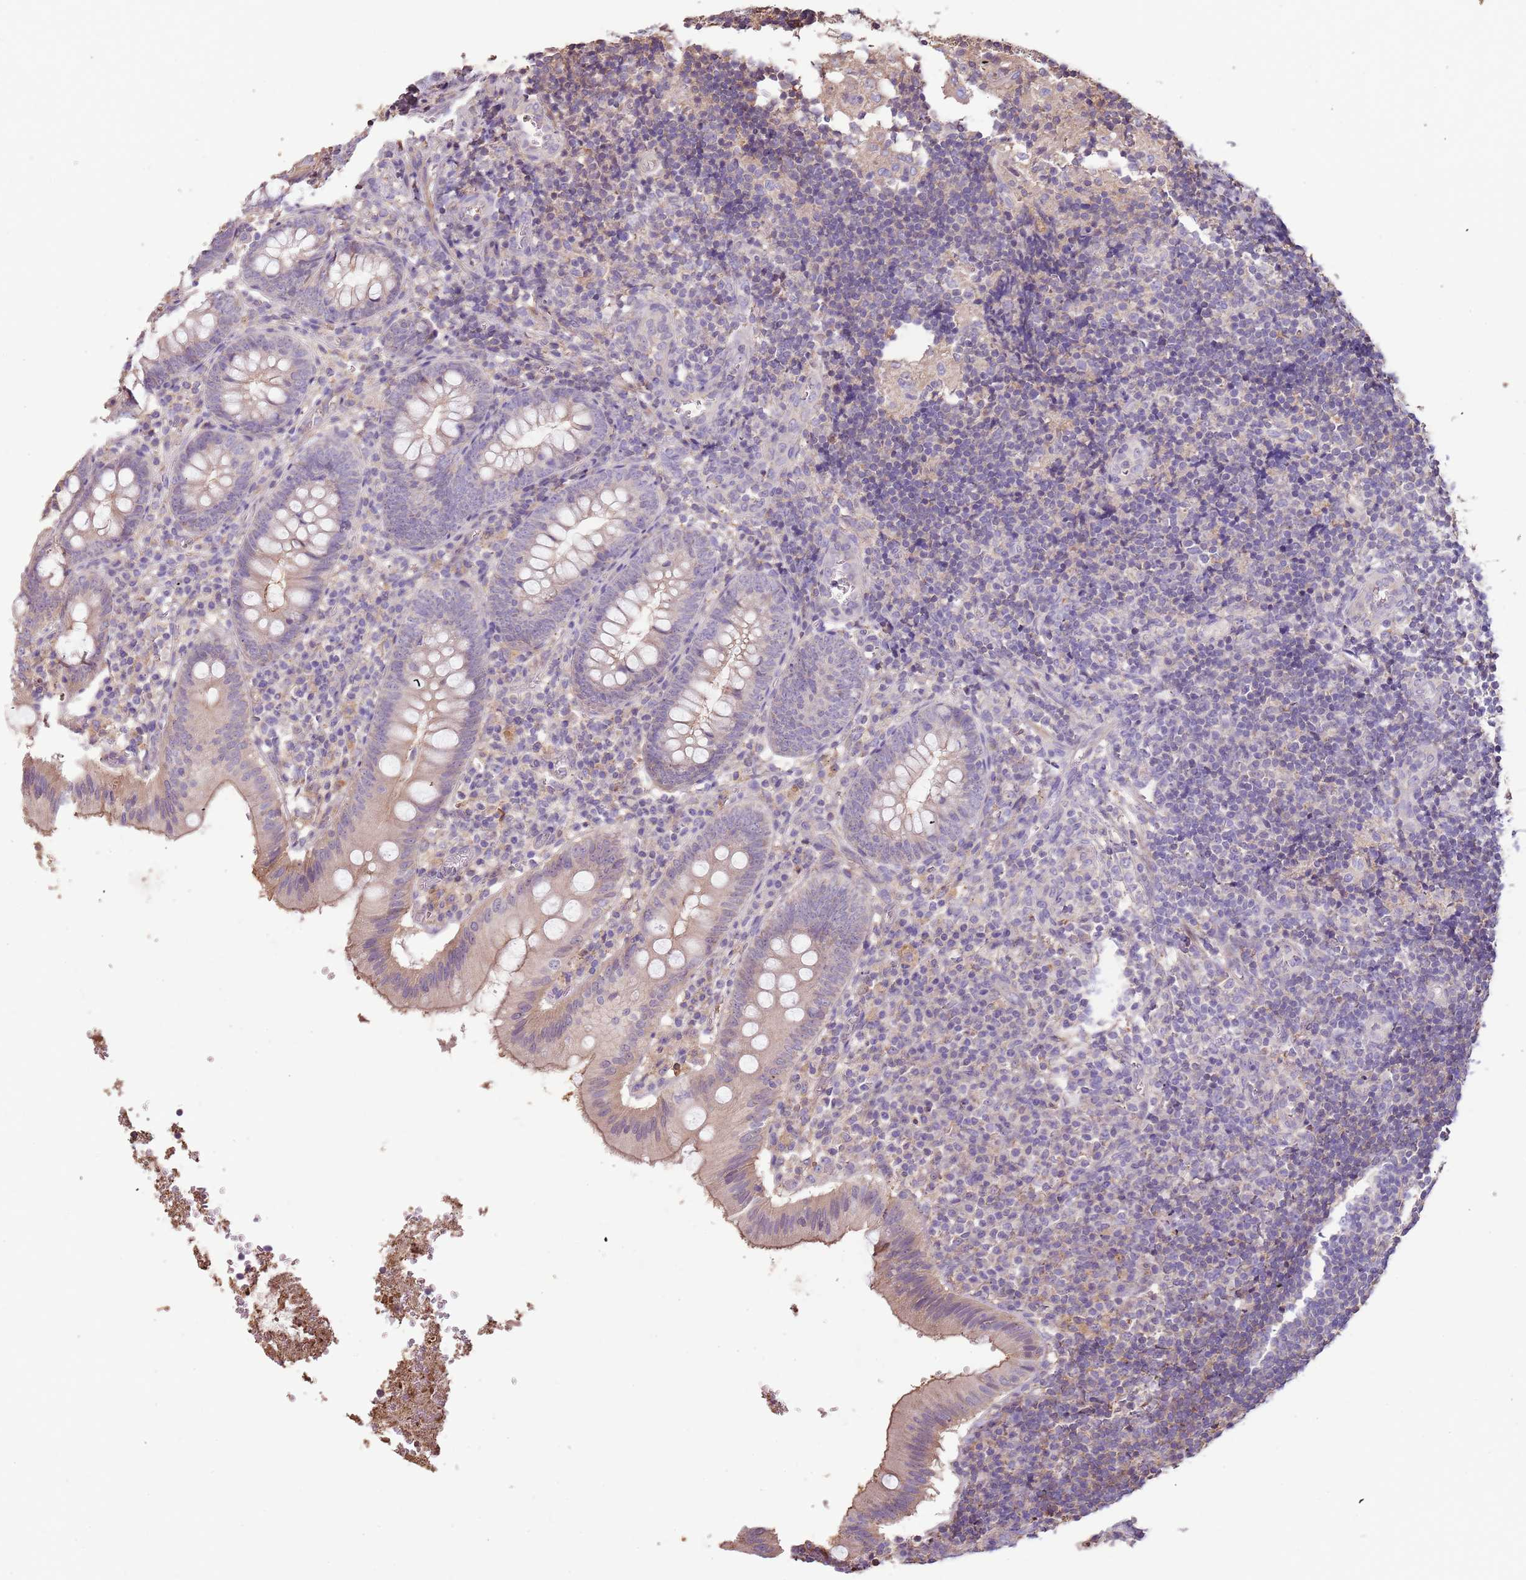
{"staining": {"intensity": "moderate", "quantity": "<25%", "location": "cytoplasmic/membranous"}, "tissue": "appendix", "cell_type": "Glandular cells", "image_type": "normal", "snomed": [{"axis": "morphology", "description": "Normal tissue, NOS"}, {"axis": "topography", "description": "Appendix"}], "caption": "Glandular cells show moderate cytoplasmic/membranous expression in about <25% of cells in normal appendix. (brown staining indicates protein expression, while blue staining denotes nuclei).", "gene": "FECH", "patient": {"sex": "male", "age": 8}}